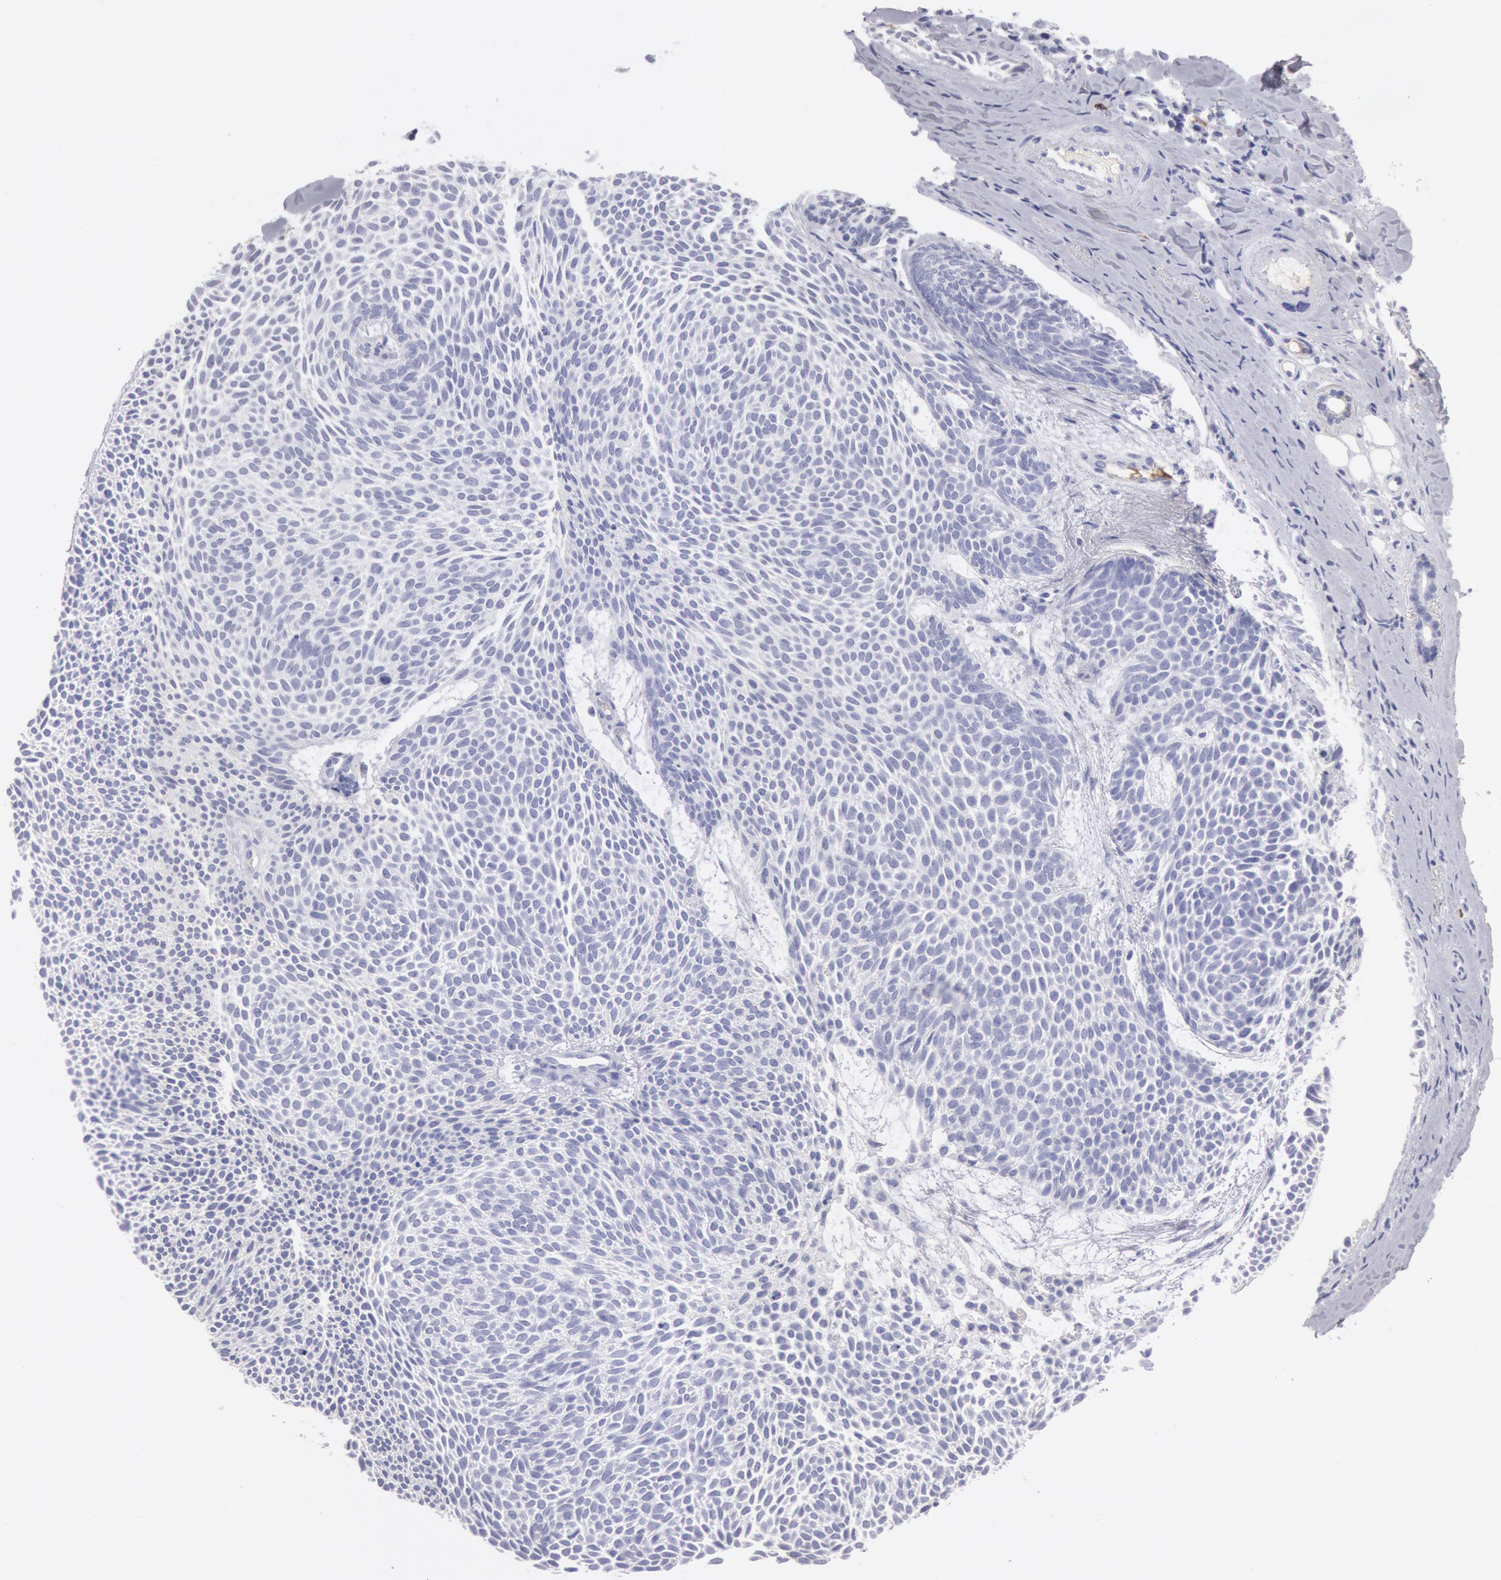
{"staining": {"intensity": "negative", "quantity": "none", "location": "none"}, "tissue": "skin cancer", "cell_type": "Tumor cells", "image_type": "cancer", "snomed": [{"axis": "morphology", "description": "Basal cell carcinoma"}, {"axis": "topography", "description": "Skin"}], "caption": "The image displays no staining of tumor cells in skin cancer (basal cell carcinoma).", "gene": "FCN1", "patient": {"sex": "male", "age": 84}}